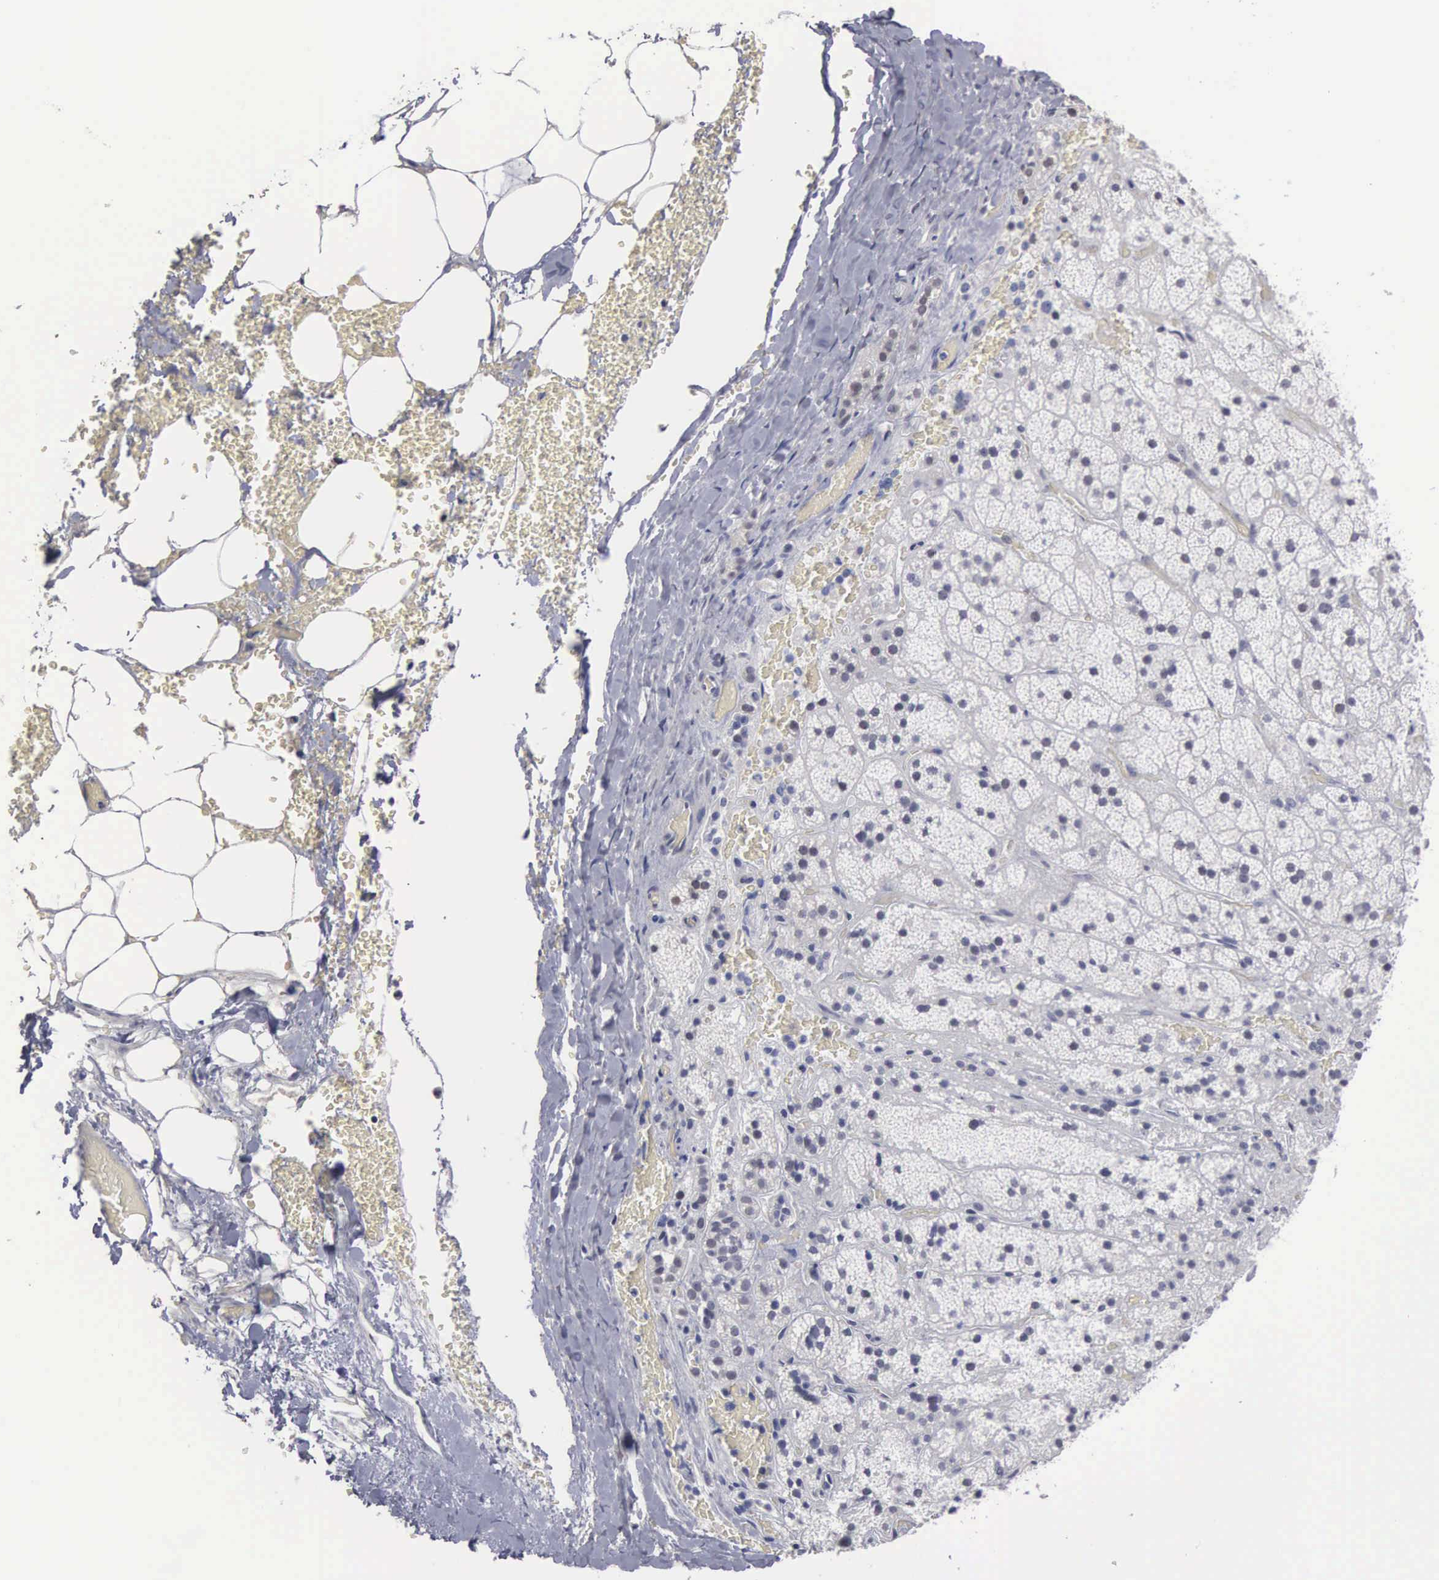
{"staining": {"intensity": "weak", "quantity": "<25%", "location": "nuclear"}, "tissue": "adrenal gland", "cell_type": "Glandular cells", "image_type": "normal", "snomed": [{"axis": "morphology", "description": "Normal tissue, NOS"}, {"axis": "topography", "description": "Adrenal gland"}], "caption": "Immunohistochemistry (IHC) of normal human adrenal gland displays no staining in glandular cells.", "gene": "UPB1", "patient": {"sex": "male", "age": 57}}